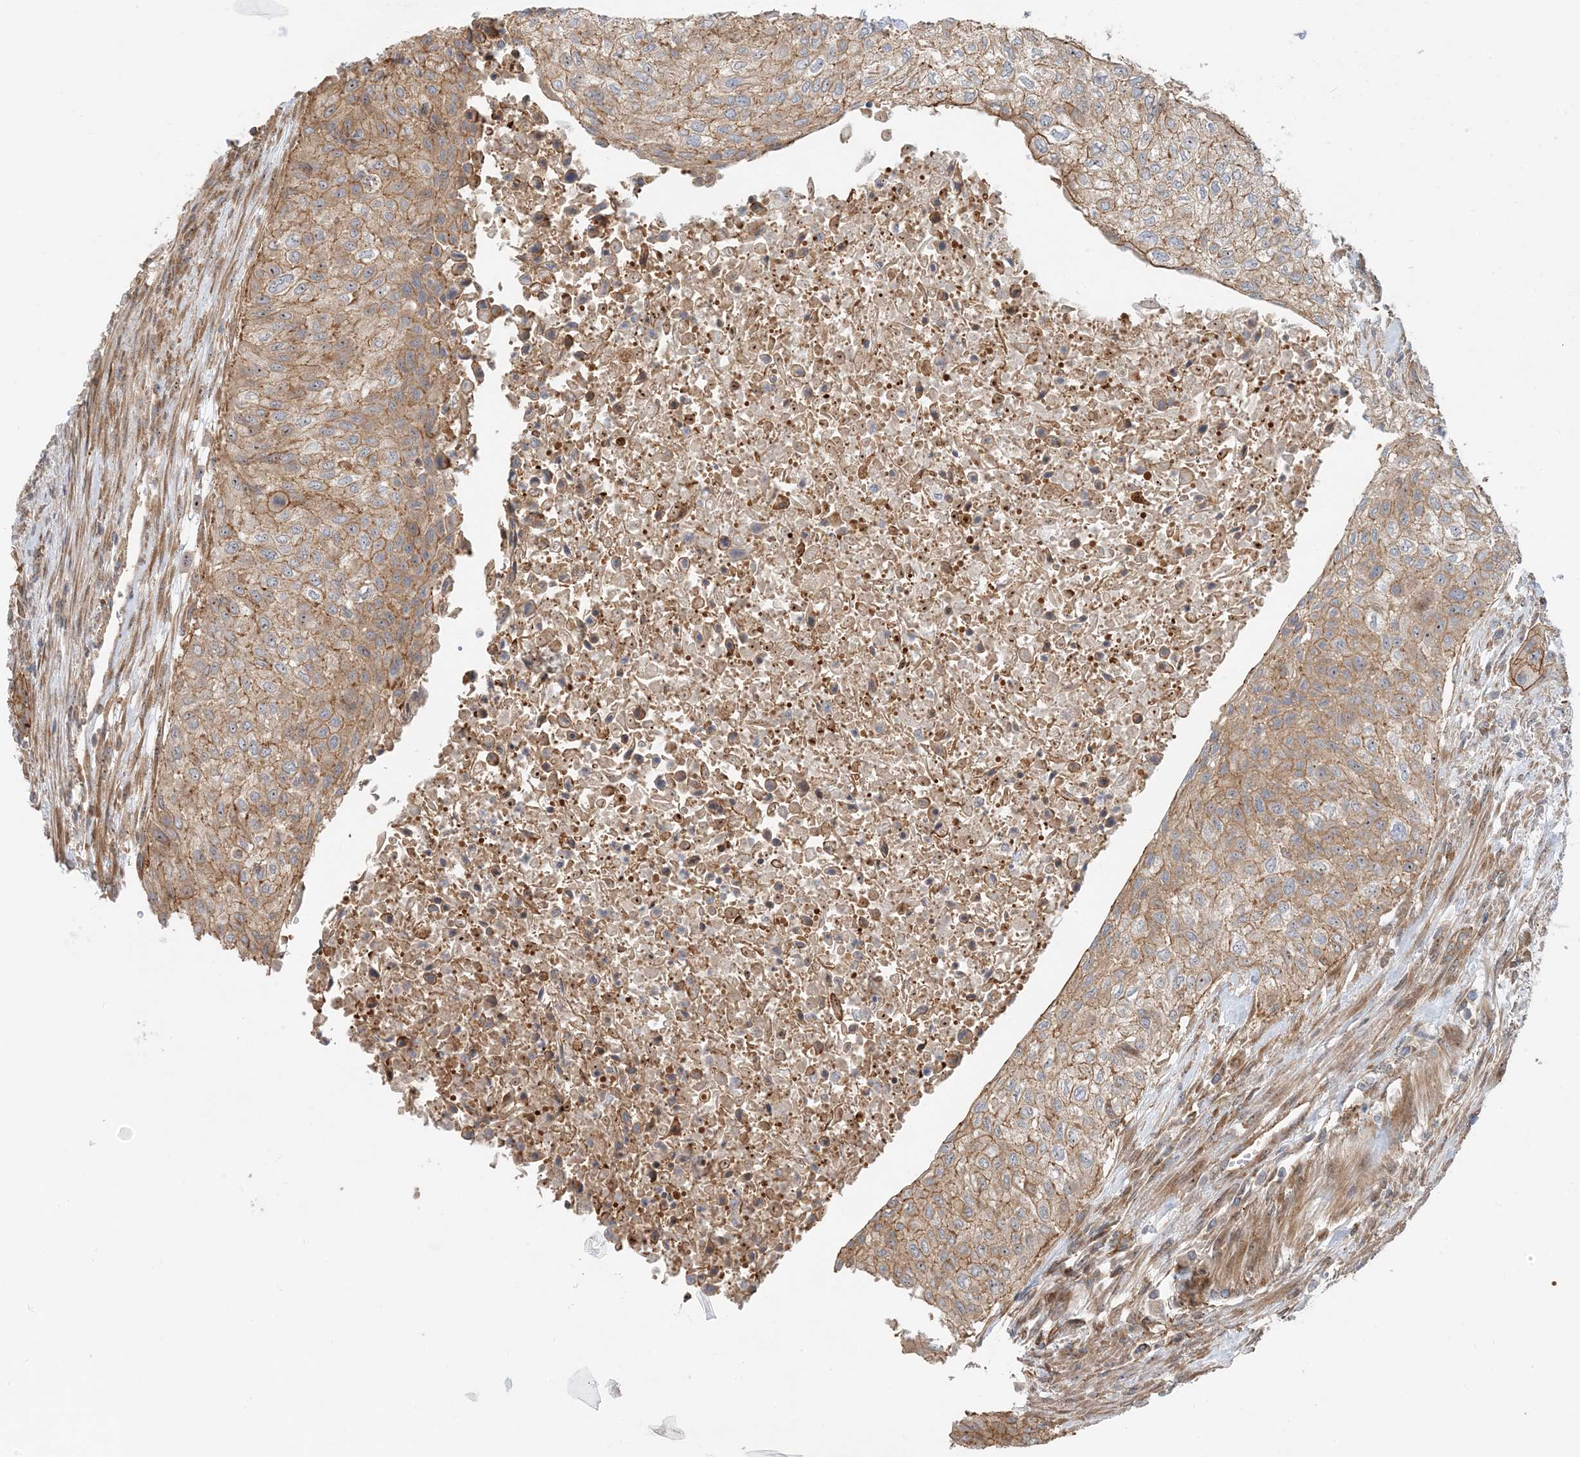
{"staining": {"intensity": "moderate", "quantity": ">75%", "location": "cytoplasmic/membranous"}, "tissue": "urothelial cancer", "cell_type": "Tumor cells", "image_type": "cancer", "snomed": [{"axis": "morphology", "description": "Urothelial carcinoma, High grade"}, {"axis": "topography", "description": "Urinary bladder"}], "caption": "Tumor cells demonstrate medium levels of moderate cytoplasmic/membranous positivity in approximately >75% of cells in human high-grade urothelial carcinoma.", "gene": "MYL5", "patient": {"sex": "male", "age": 35}}